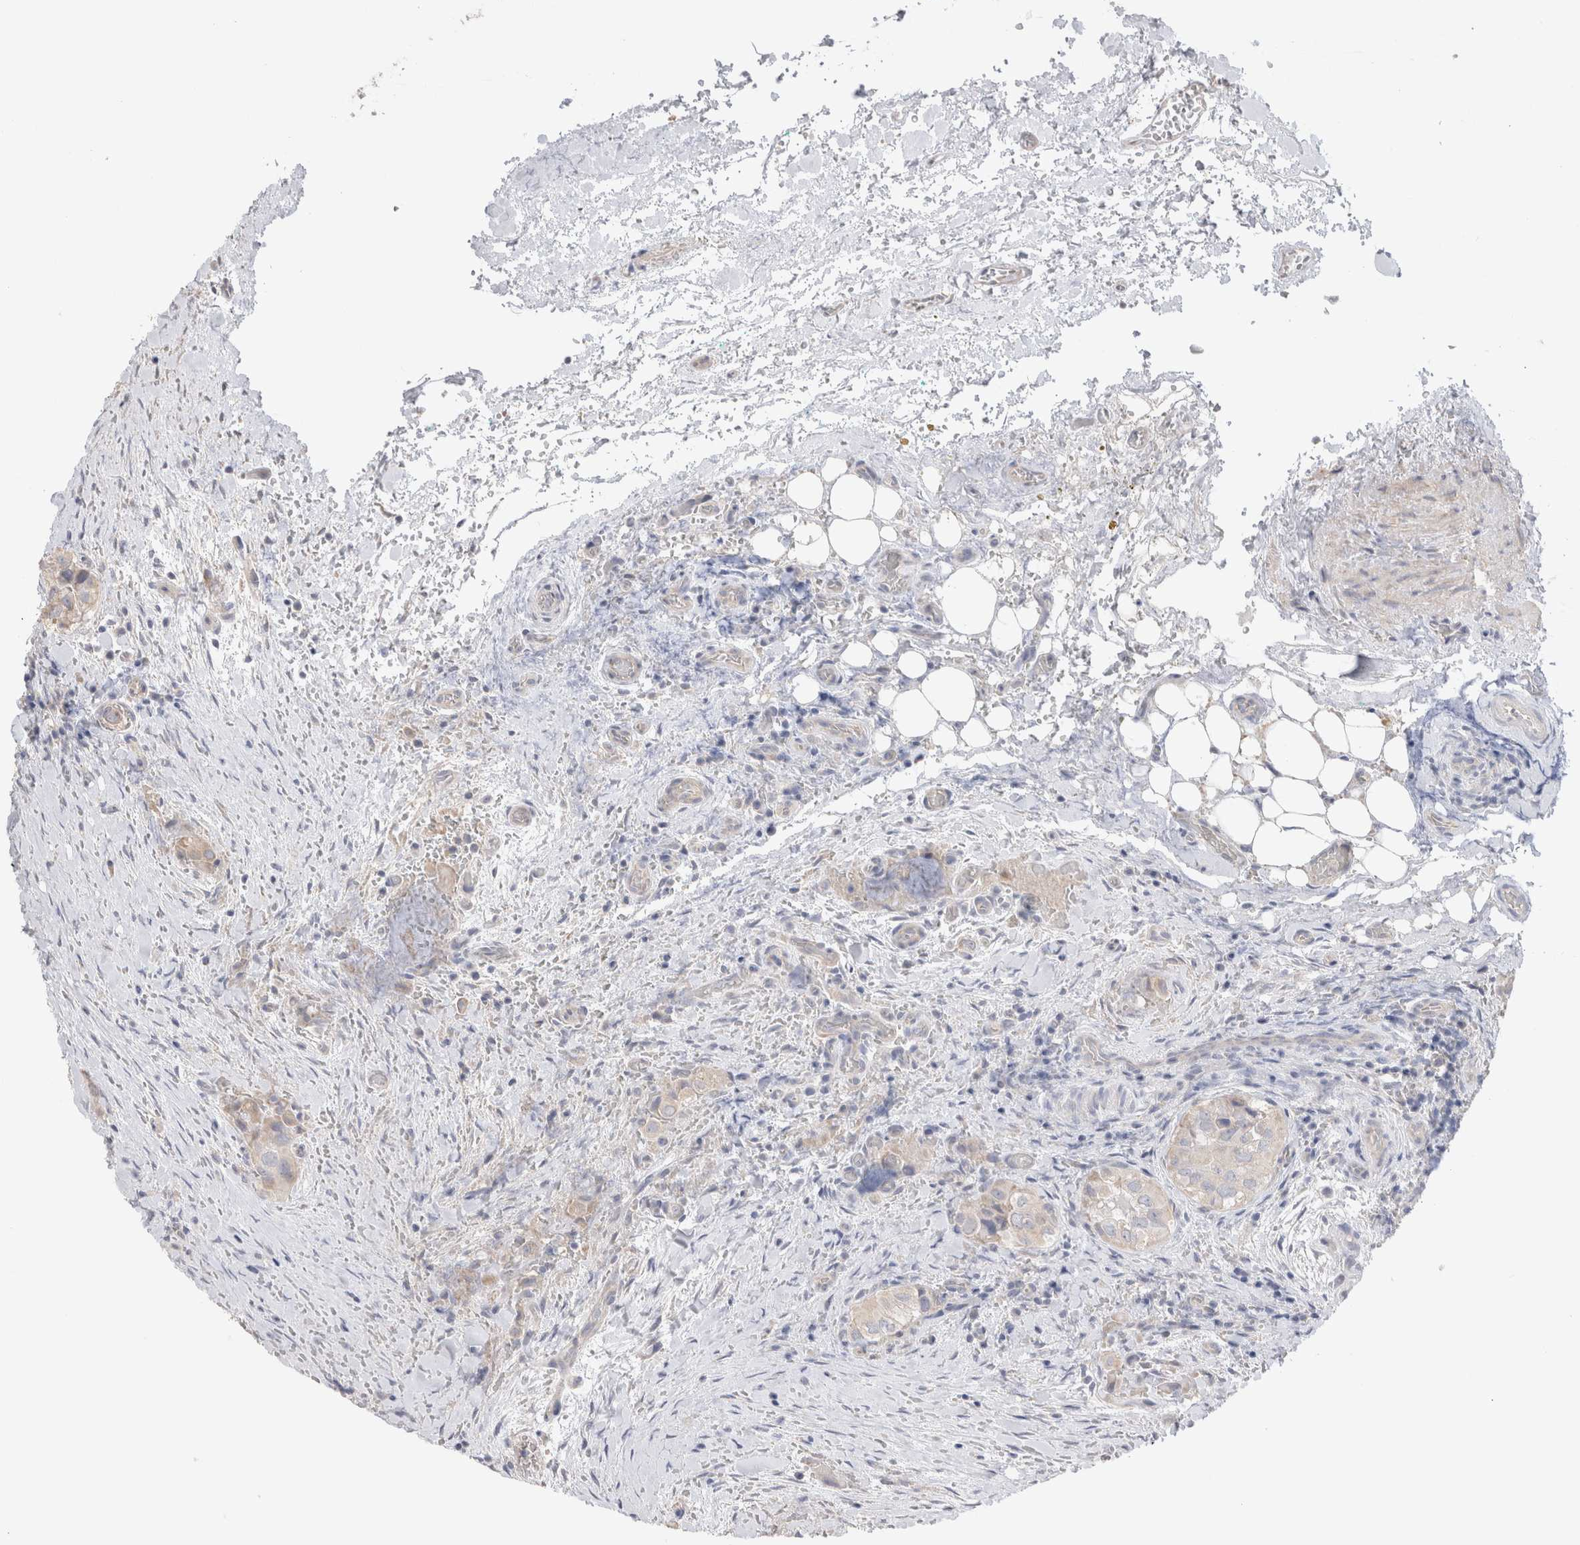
{"staining": {"intensity": "negative", "quantity": "none", "location": "none"}, "tissue": "thyroid cancer", "cell_type": "Tumor cells", "image_type": "cancer", "snomed": [{"axis": "morphology", "description": "Papillary adenocarcinoma, NOS"}, {"axis": "topography", "description": "Thyroid gland"}], "caption": "Tumor cells show no significant protein staining in thyroid cancer. (DAB immunohistochemistry visualized using brightfield microscopy, high magnification).", "gene": "DMD", "patient": {"sex": "female", "age": 59}}